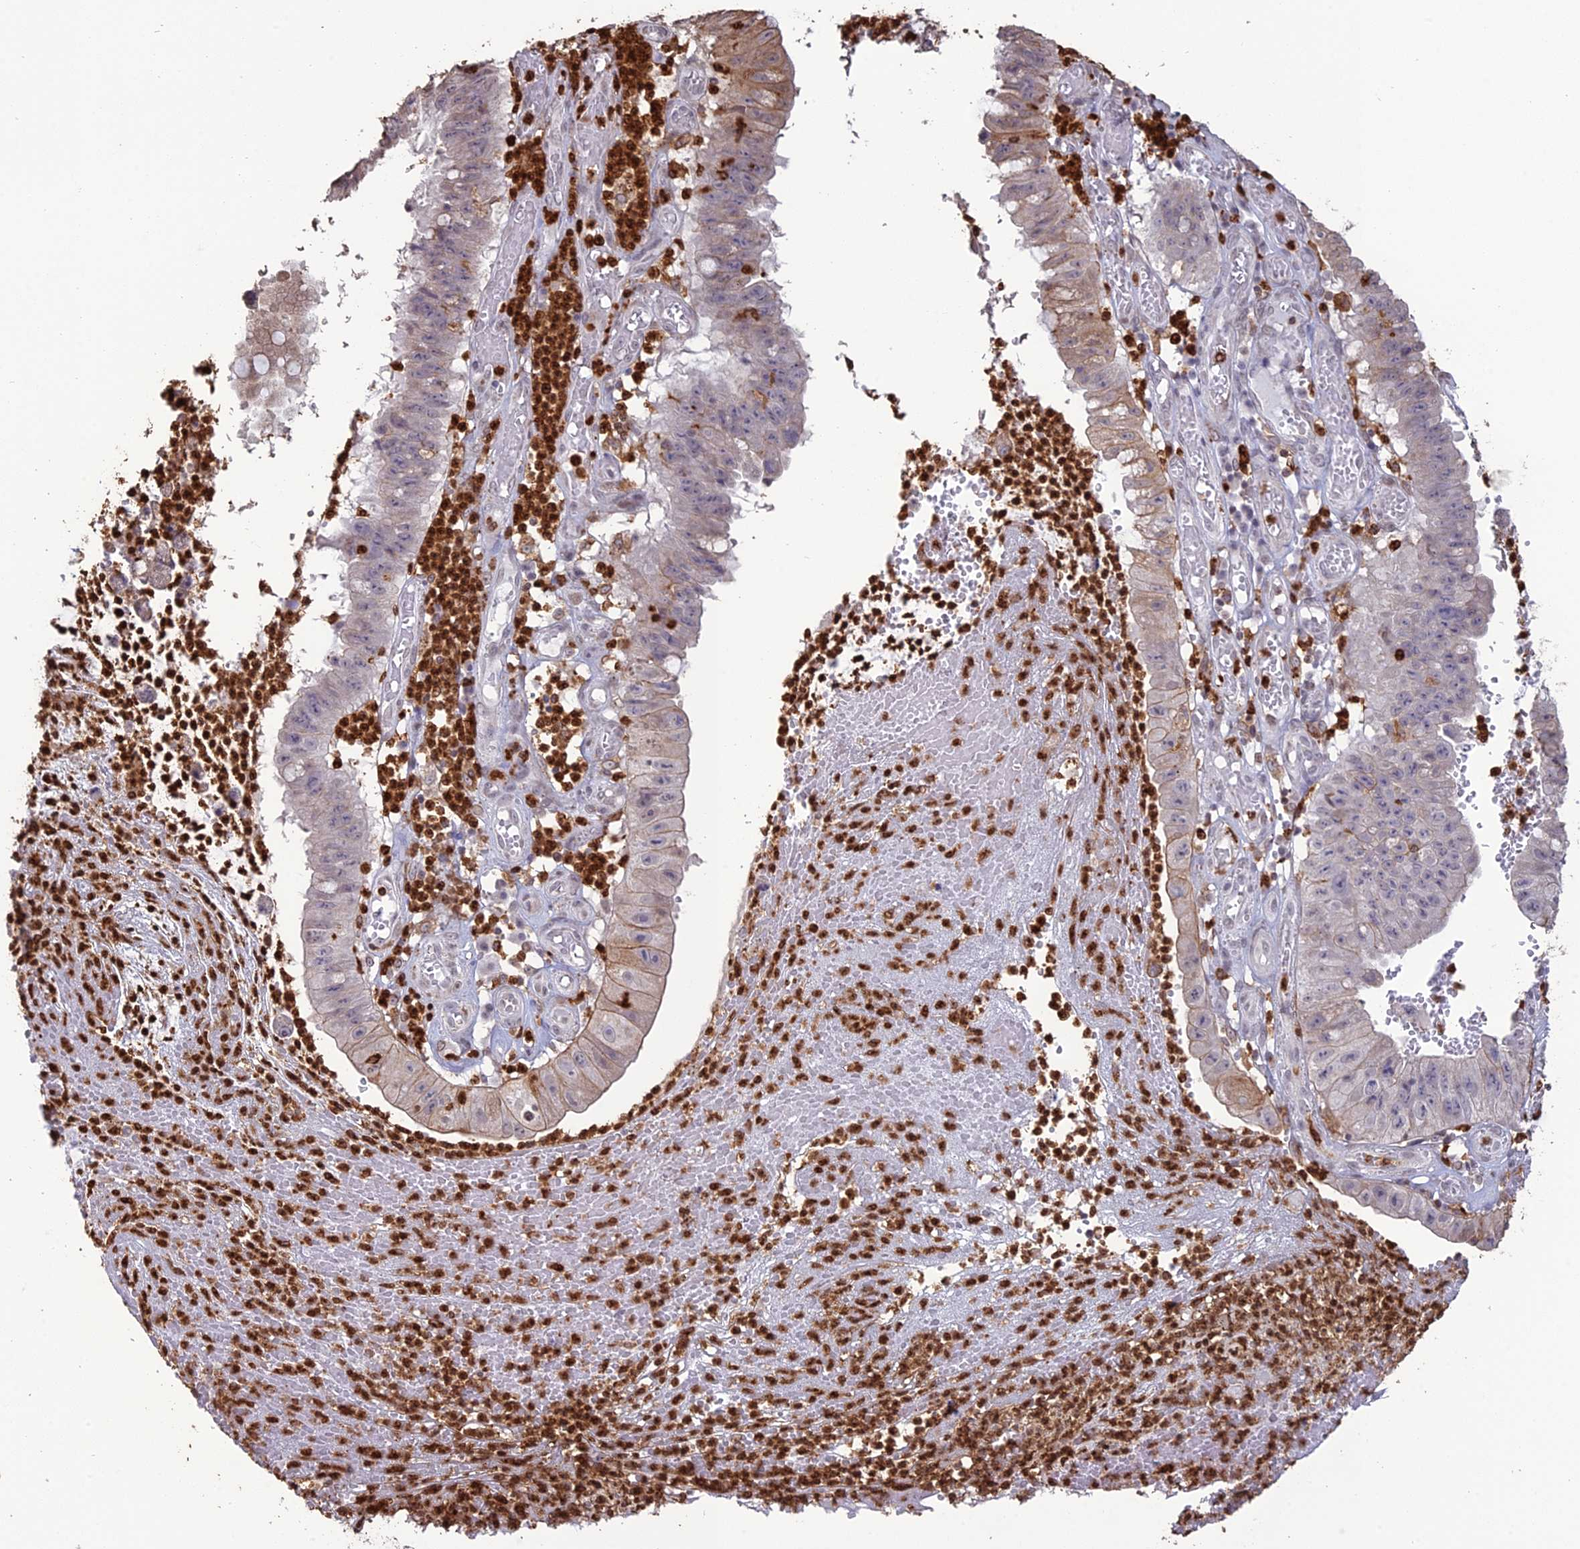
{"staining": {"intensity": "weak", "quantity": "<25%", "location": "cytoplasmic/membranous"}, "tissue": "stomach cancer", "cell_type": "Tumor cells", "image_type": "cancer", "snomed": [{"axis": "morphology", "description": "Adenocarcinoma, NOS"}, {"axis": "topography", "description": "Stomach"}], "caption": "DAB (3,3'-diaminobenzidine) immunohistochemical staining of human stomach cancer (adenocarcinoma) displays no significant expression in tumor cells.", "gene": "APOBR", "patient": {"sex": "male", "age": 59}}